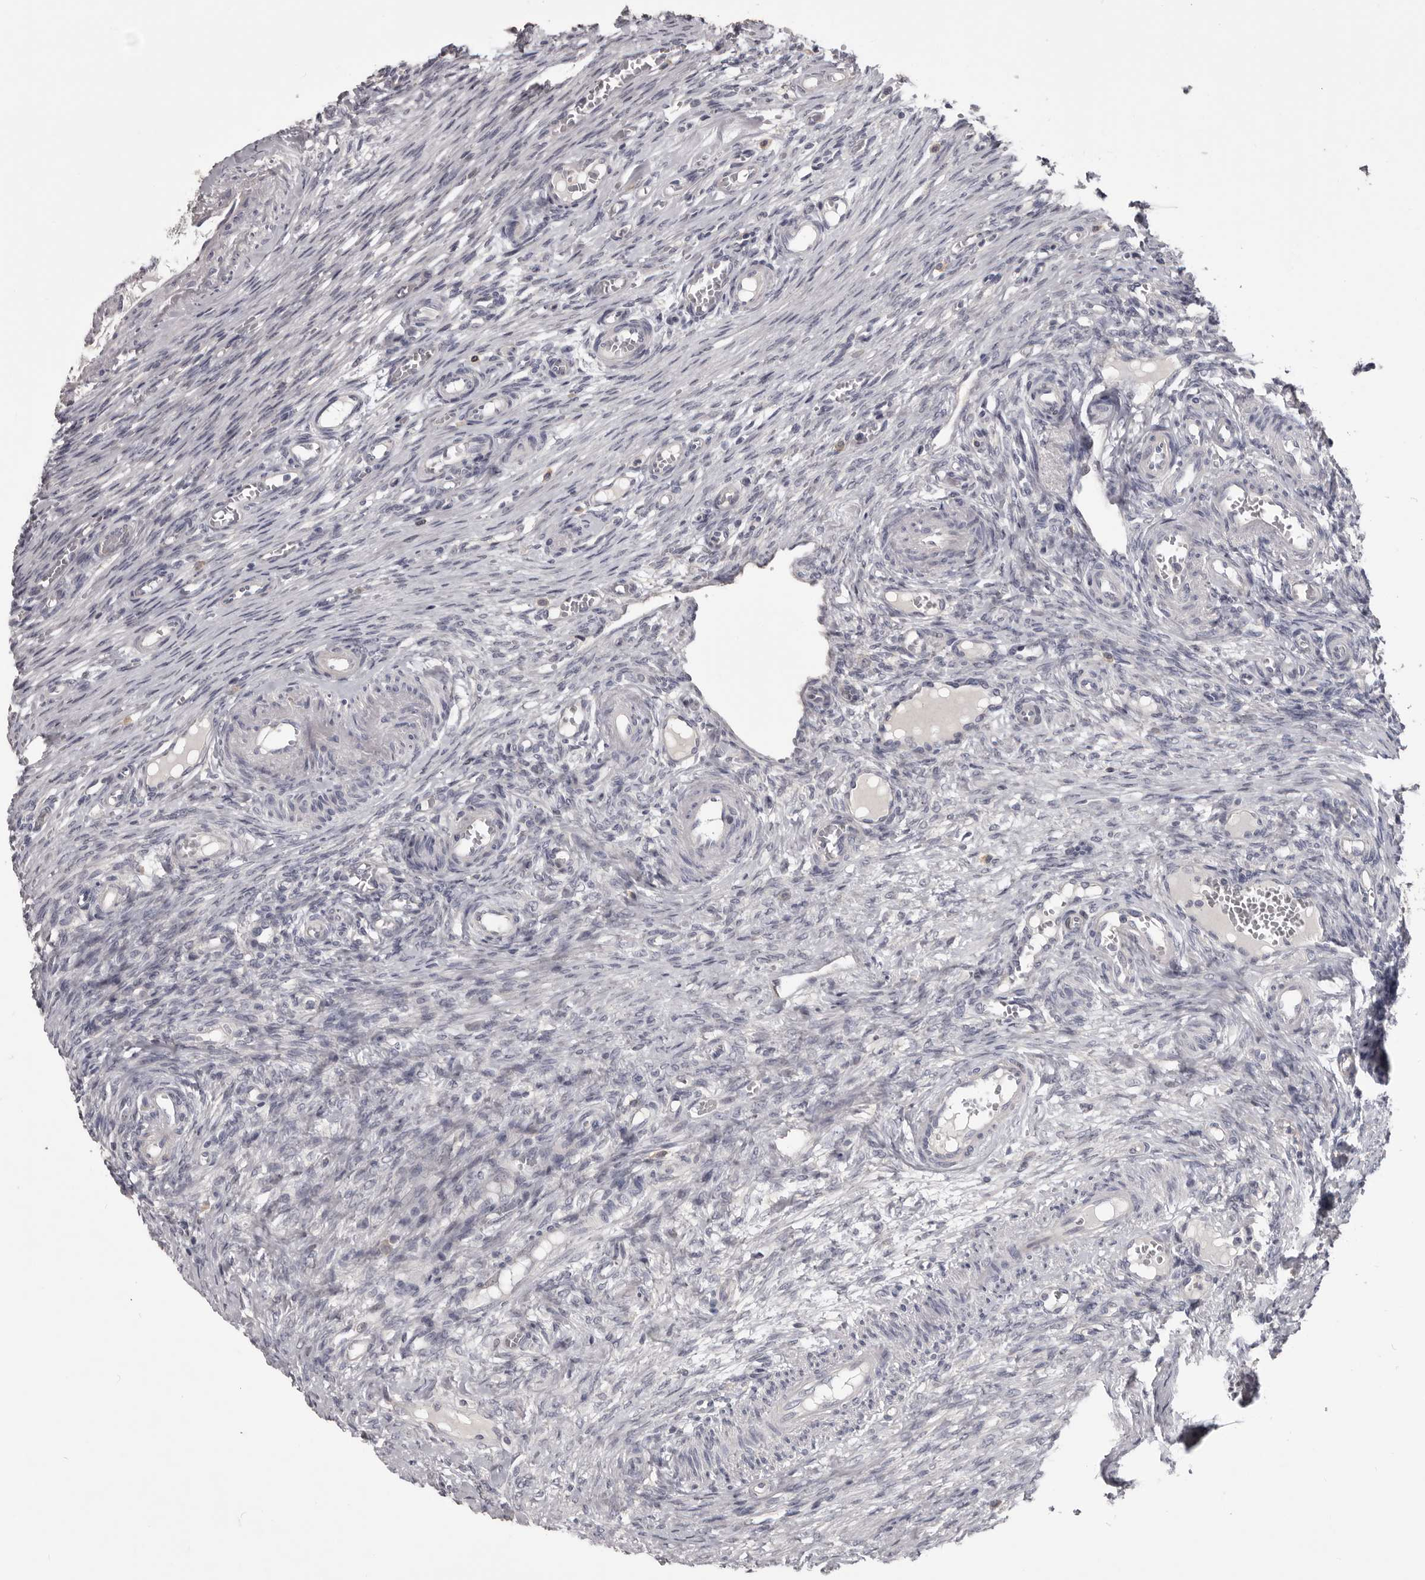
{"staining": {"intensity": "negative", "quantity": "none", "location": "none"}, "tissue": "ovary", "cell_type": "Follicle cells", "image_type": "normal", "snomed": [{"axis": "morphology", "description": "Adenocarcinoma, NOS"}, {"axis": "topography", "description": "Endometrium"}], "caption": "The image demonstrates no significant expression in follicle cells of ovary.", "gene": "LPAR6", "patient": {"sex": "female", "age": 32}}